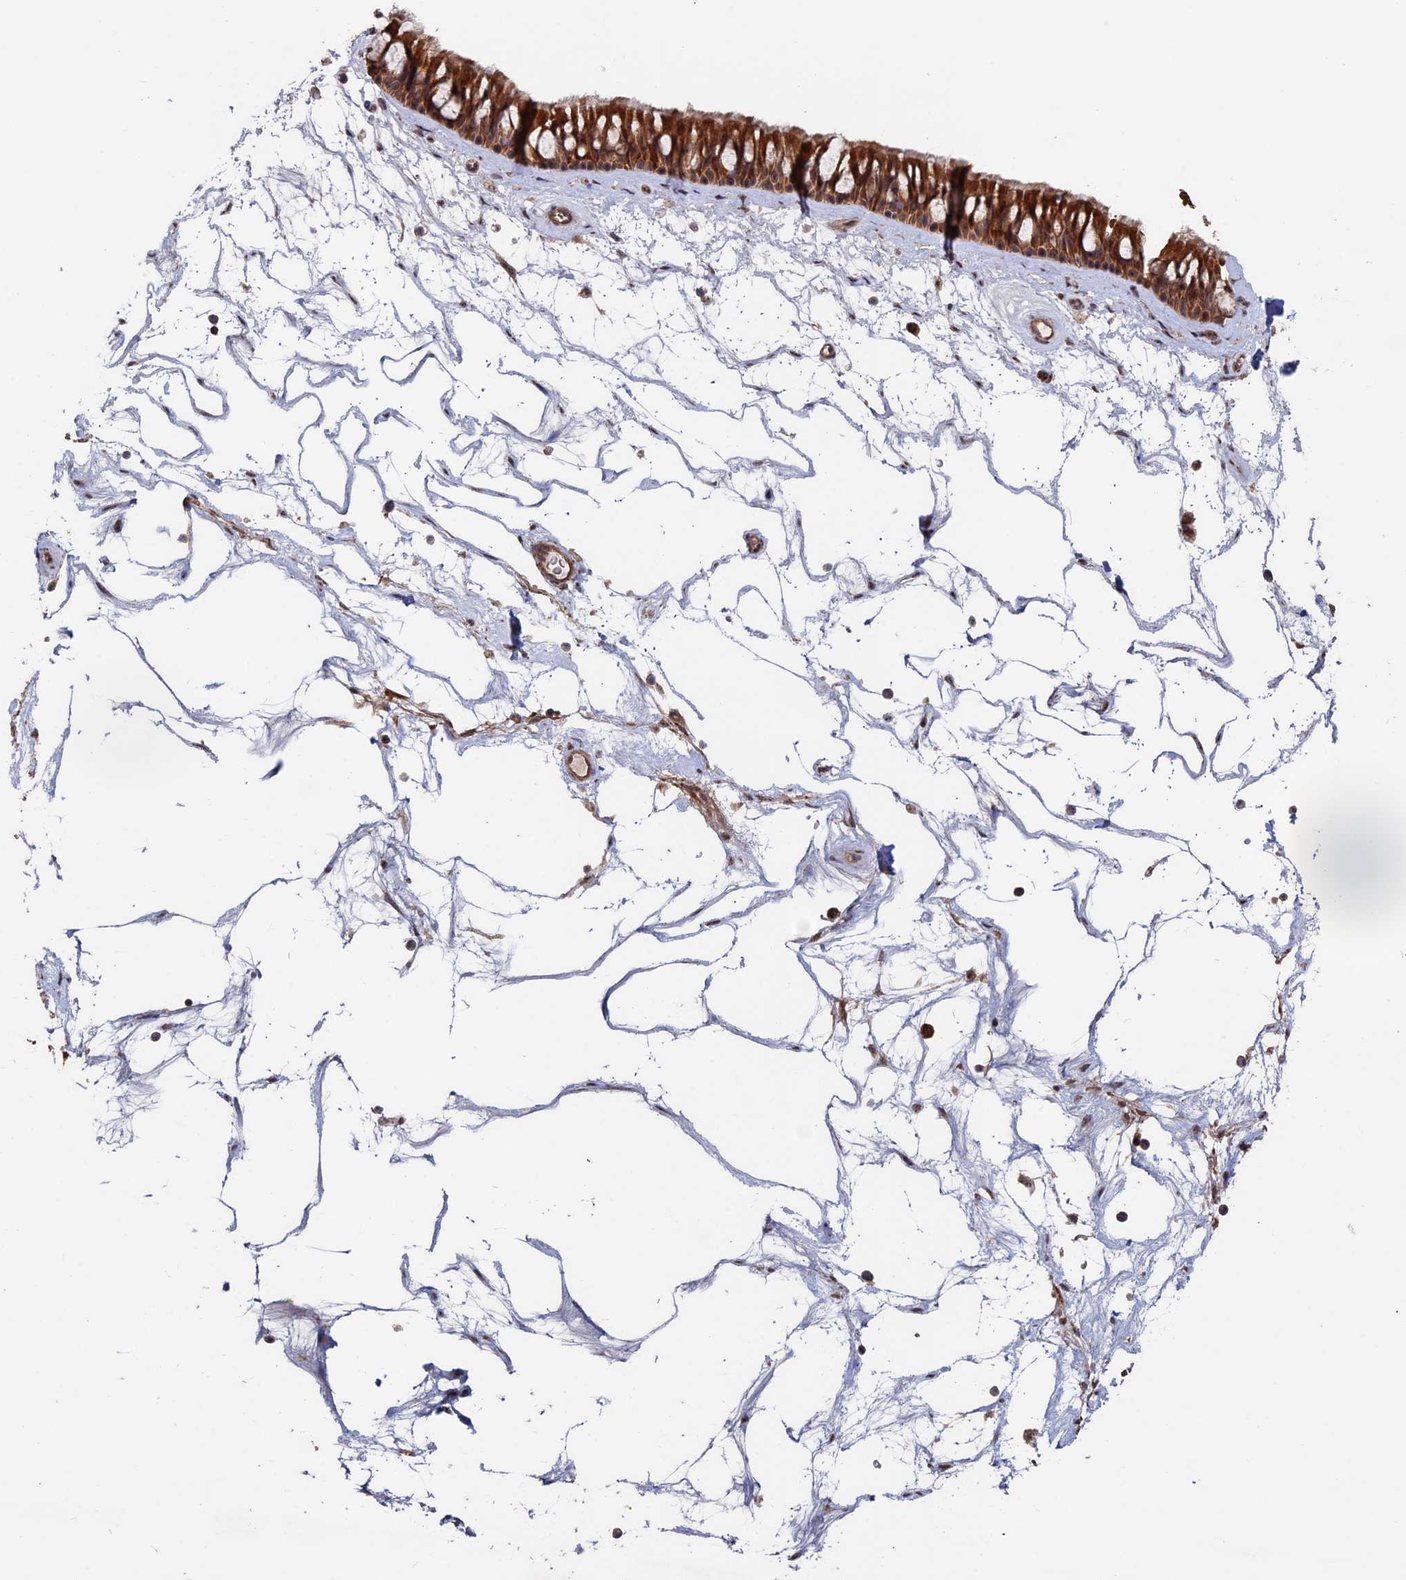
{"staining": {"intensity": "strong", "quantity": ">75%", "location": "cytoplasmic/membranous"}, "tissue": "nasopharynx", "cell_type": "Respiratory epithelial cells", "image_type": "normal", "snomed": [{"axis": "morphology", "description": "Normal tissue, NOS"}, {"axis": "topography", "description": "Nasopharynx"}], "caption": "Immunohistochemistry of benign human nasopharynx exhibits high levels of strong cytoplasmic/membranous expression in approximately >75% of respiratory epithelial cells.", "gene": "KIAA1328", "patient": {"sex": "male", "age": 64}}